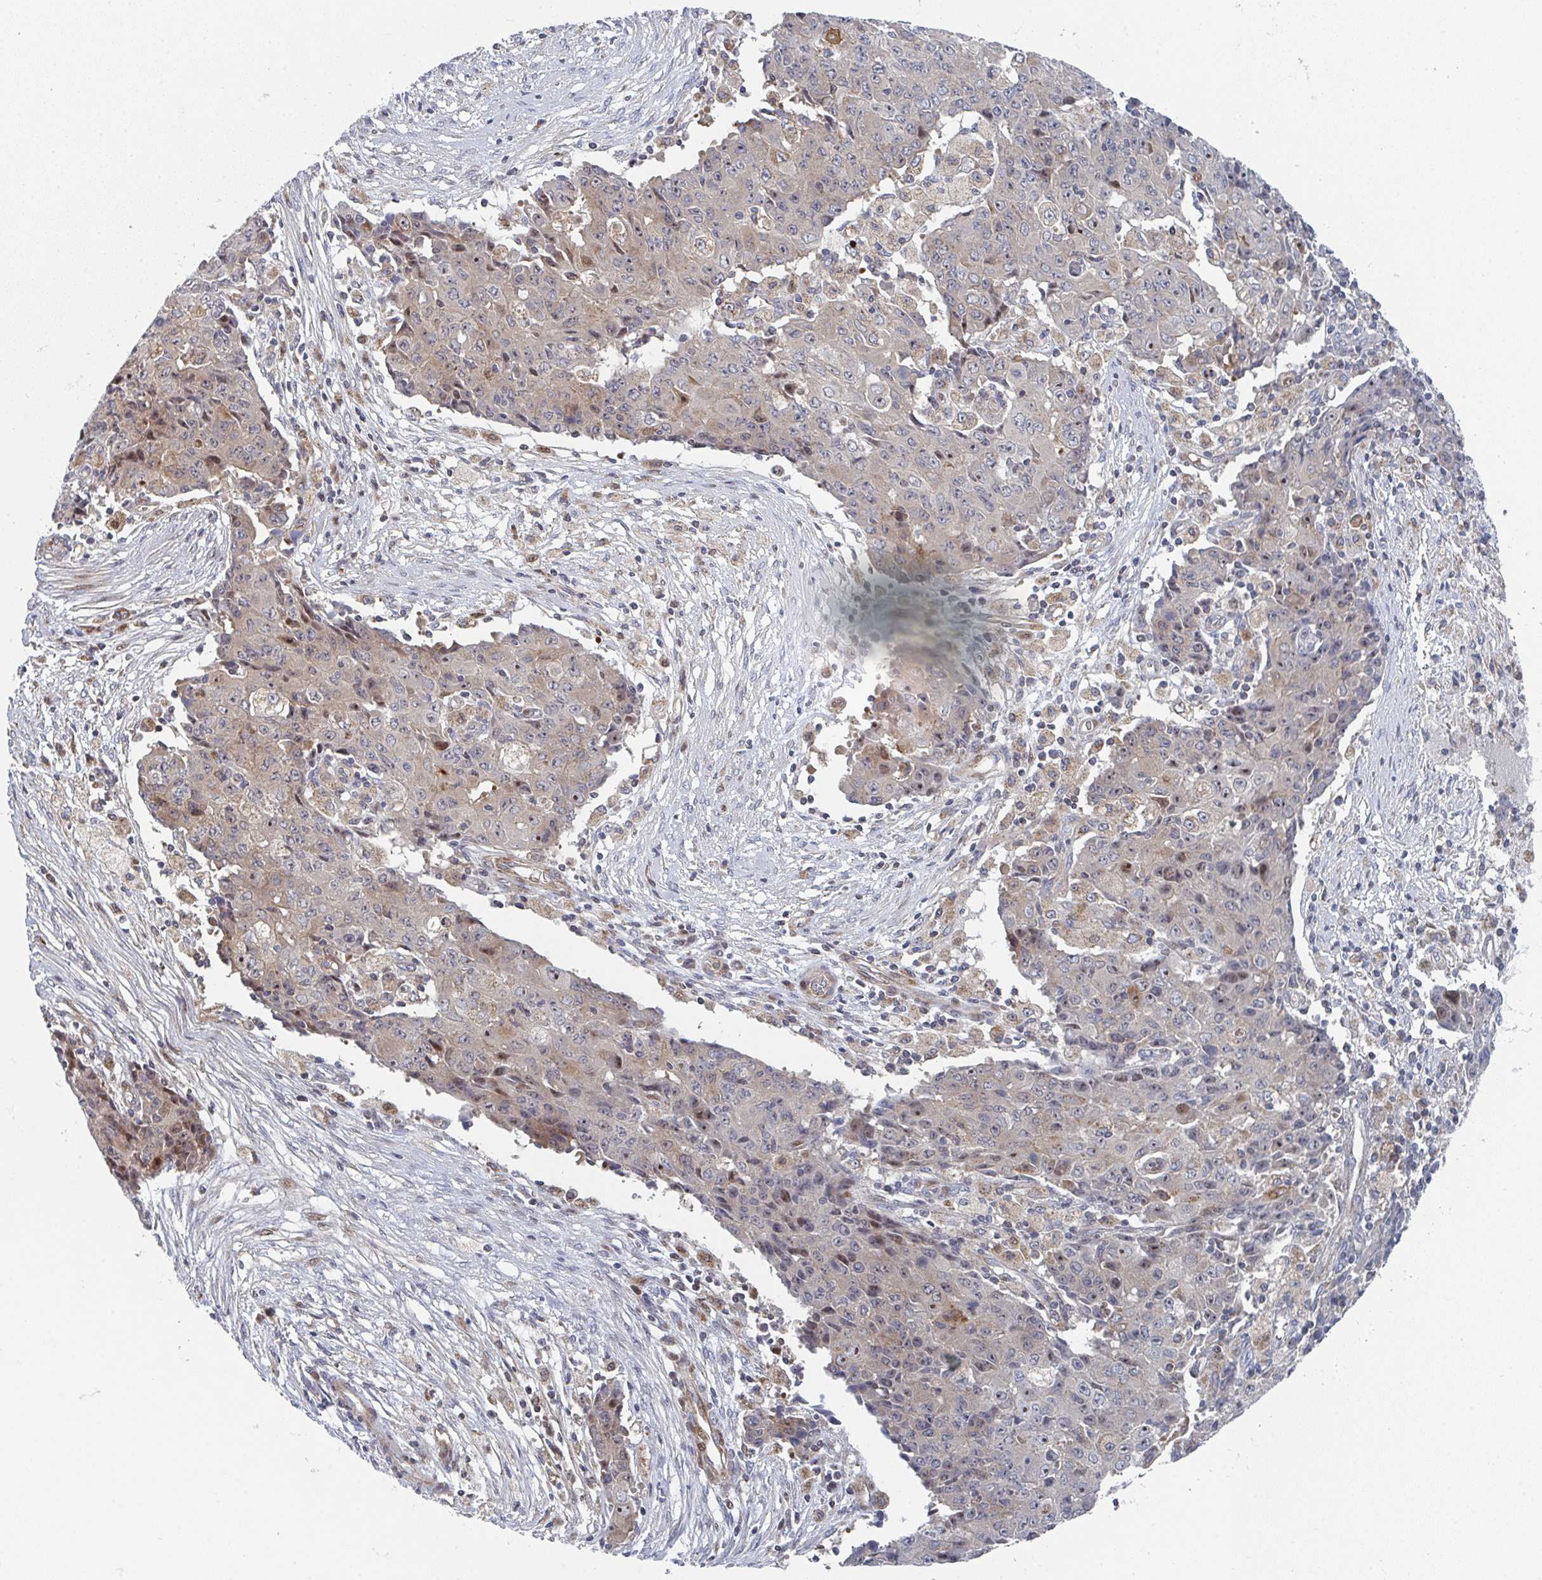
{"staining": {"intensity": "weak", "quantity": "<25%", "location": "cytoplasmic/membranous,nuclear"}, "tissue": "ovarian cancer", "cell_type": "Tumor cells", "image_type": "cancer", "snomed": [{"axis": "morphology", "description": "Carcinoma, endometroid"}, {"axis": "topography", "description": "Ovary"}], "caption": "A high-resolution histopathology image shows immunohistochemistry staining of ovarian cancer, which shows no significant positivity in tumor cells. (Immunohistochemistry, brightfield microscopy, high magnification).", "gene": "ZNF644", "patient": {"sex": "female", "age": 42}}